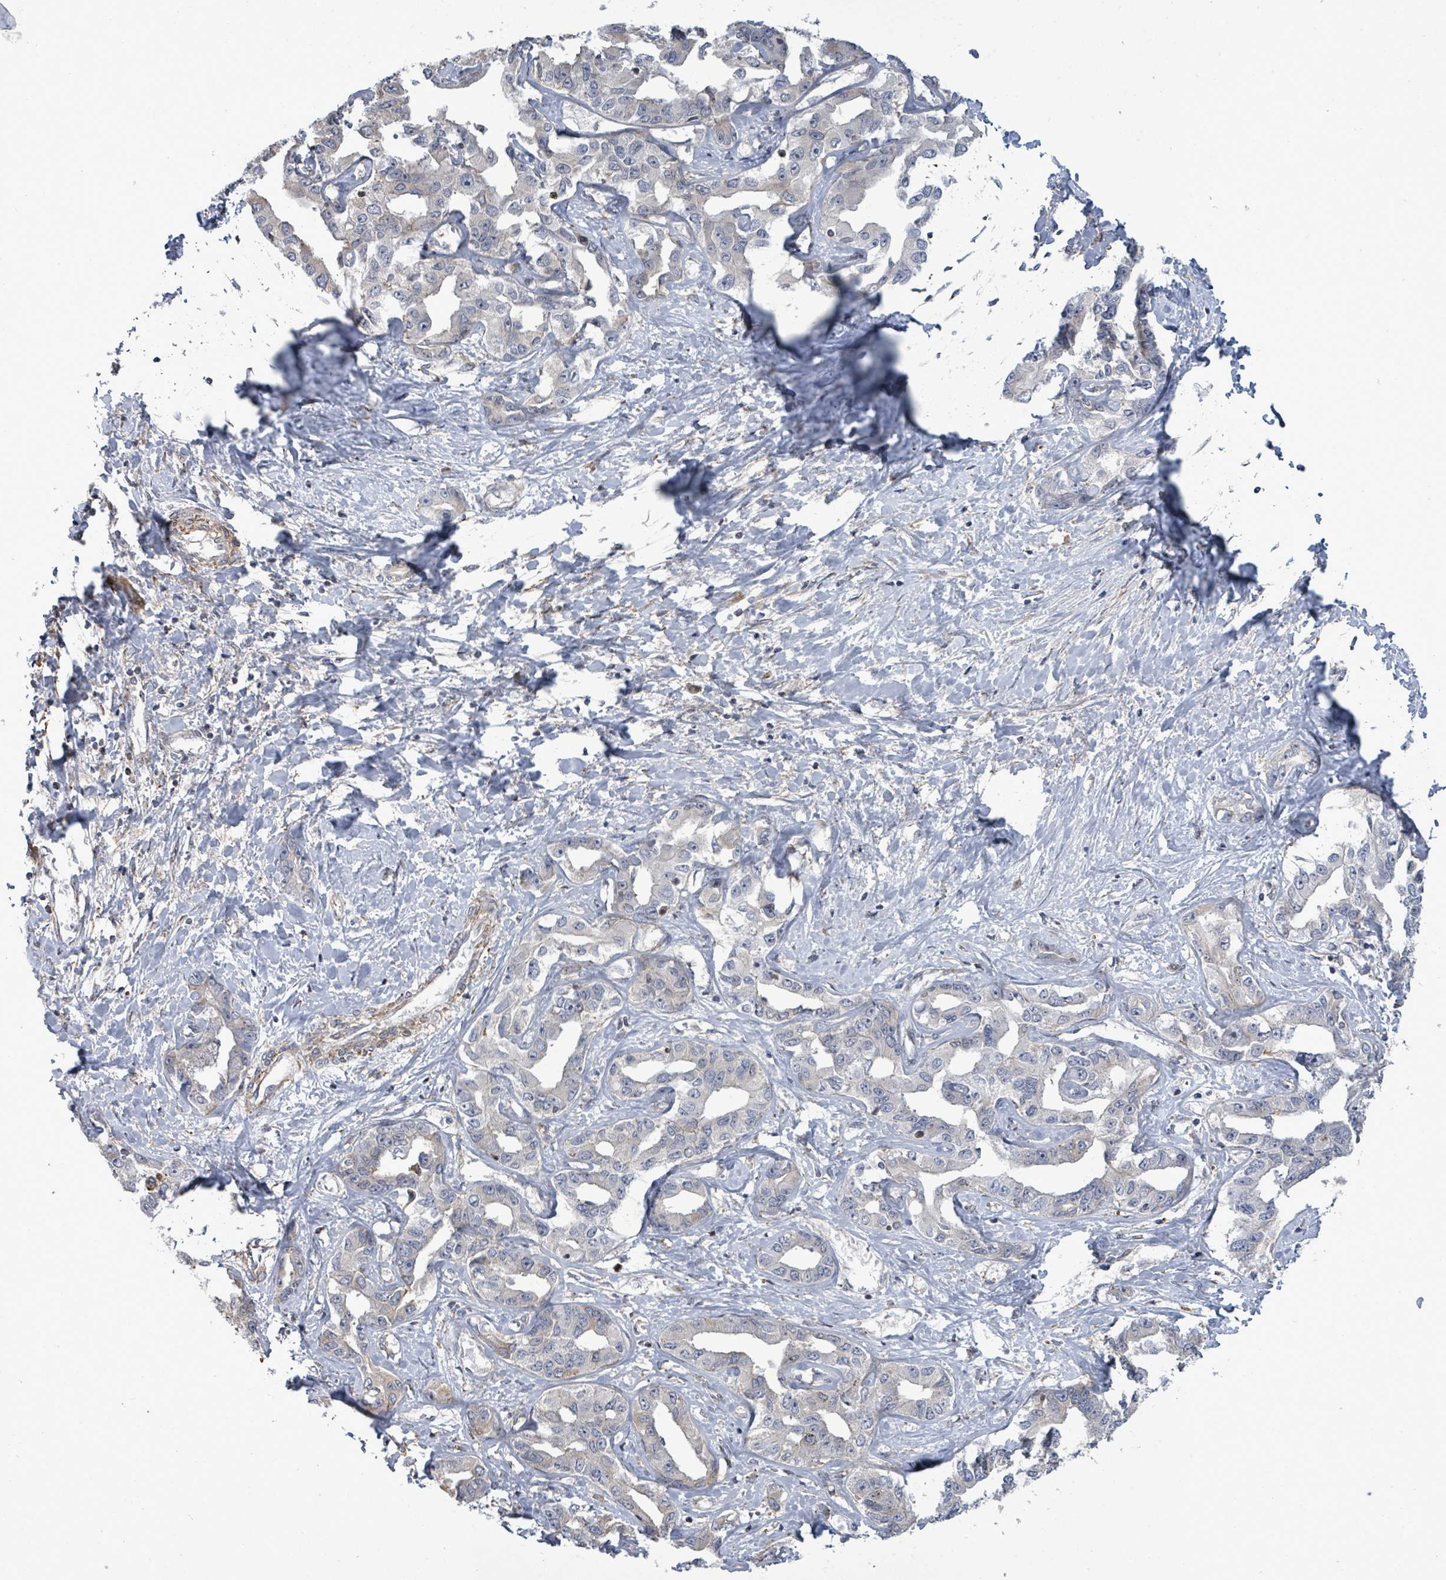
{"staining": {"intensity": "weak", "quantity": "<25%", "location": "cytoplasmic/membranous"}, "tissue": "liver cancer", "cell_type": "Tumor cells", "image_type": "cancer", "snomed": [{"axis": "morphology", "description": "Cholangiocarcinoma"}, {"axis": "topography", "description": "Liver"}], "caption": "This photomicrograph is of liver cancer stained with IHC to label a protein in brown with the nuclei are counter-stained blue. There is no positivity in tumor cells.", "gene": "PAPSS1", "patient": {"sex": "male", "age": 59}}